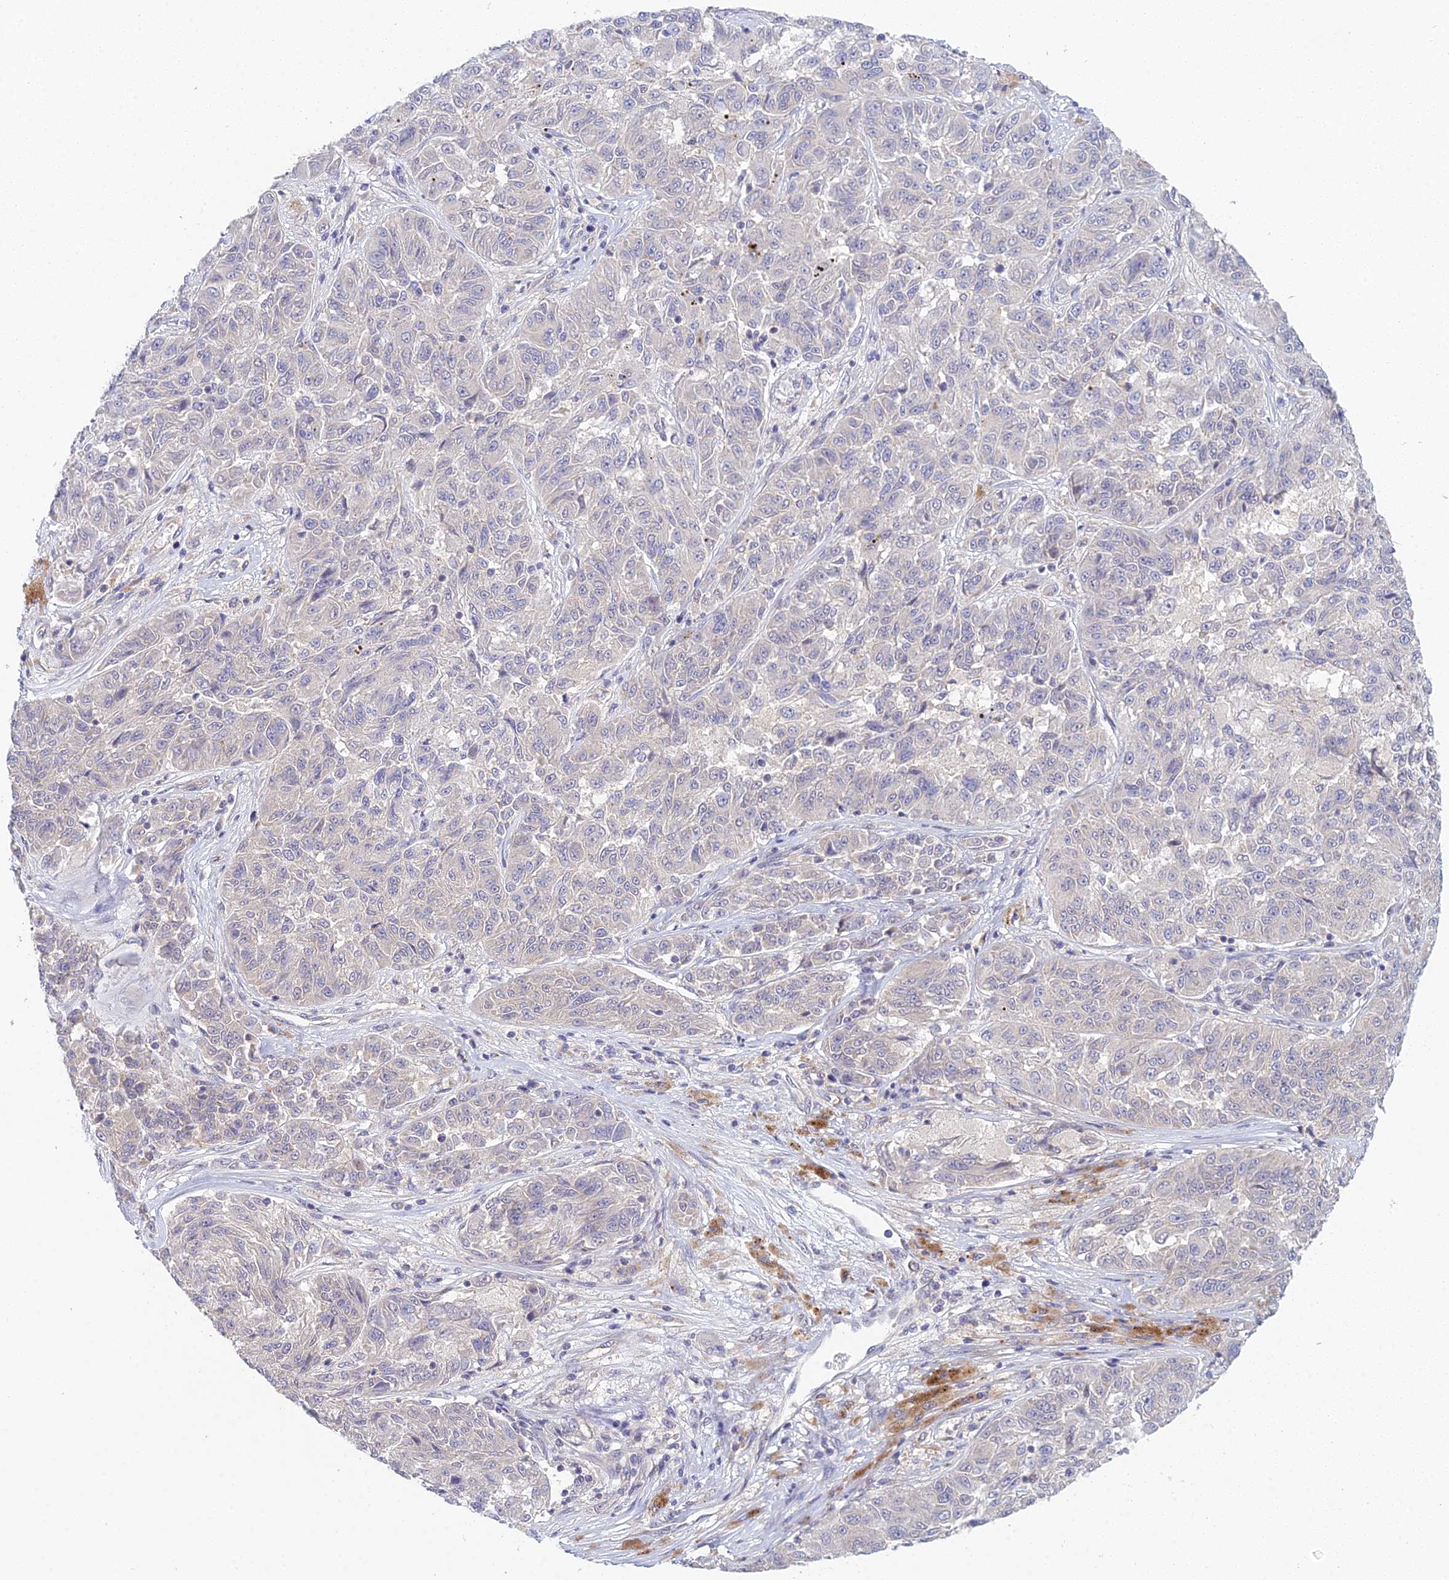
{"staining": {"intensity": "negative", "quantity": "none", "location": "none"}, "tissue": "melanoma", "cell_type": "Tumor cells", "image_type": "cancer", "snomed": [{"axis": "morphology", "description": "Malignant melanoma, NOS"}, {"axis": "topography", "description": "Skin"}], "caption": "Melanoma stained for a protein using immunohistochemistry displays no expression tumor cells.", "gene": "METTL26", "patient": {"sex": "male", "age": 53}}